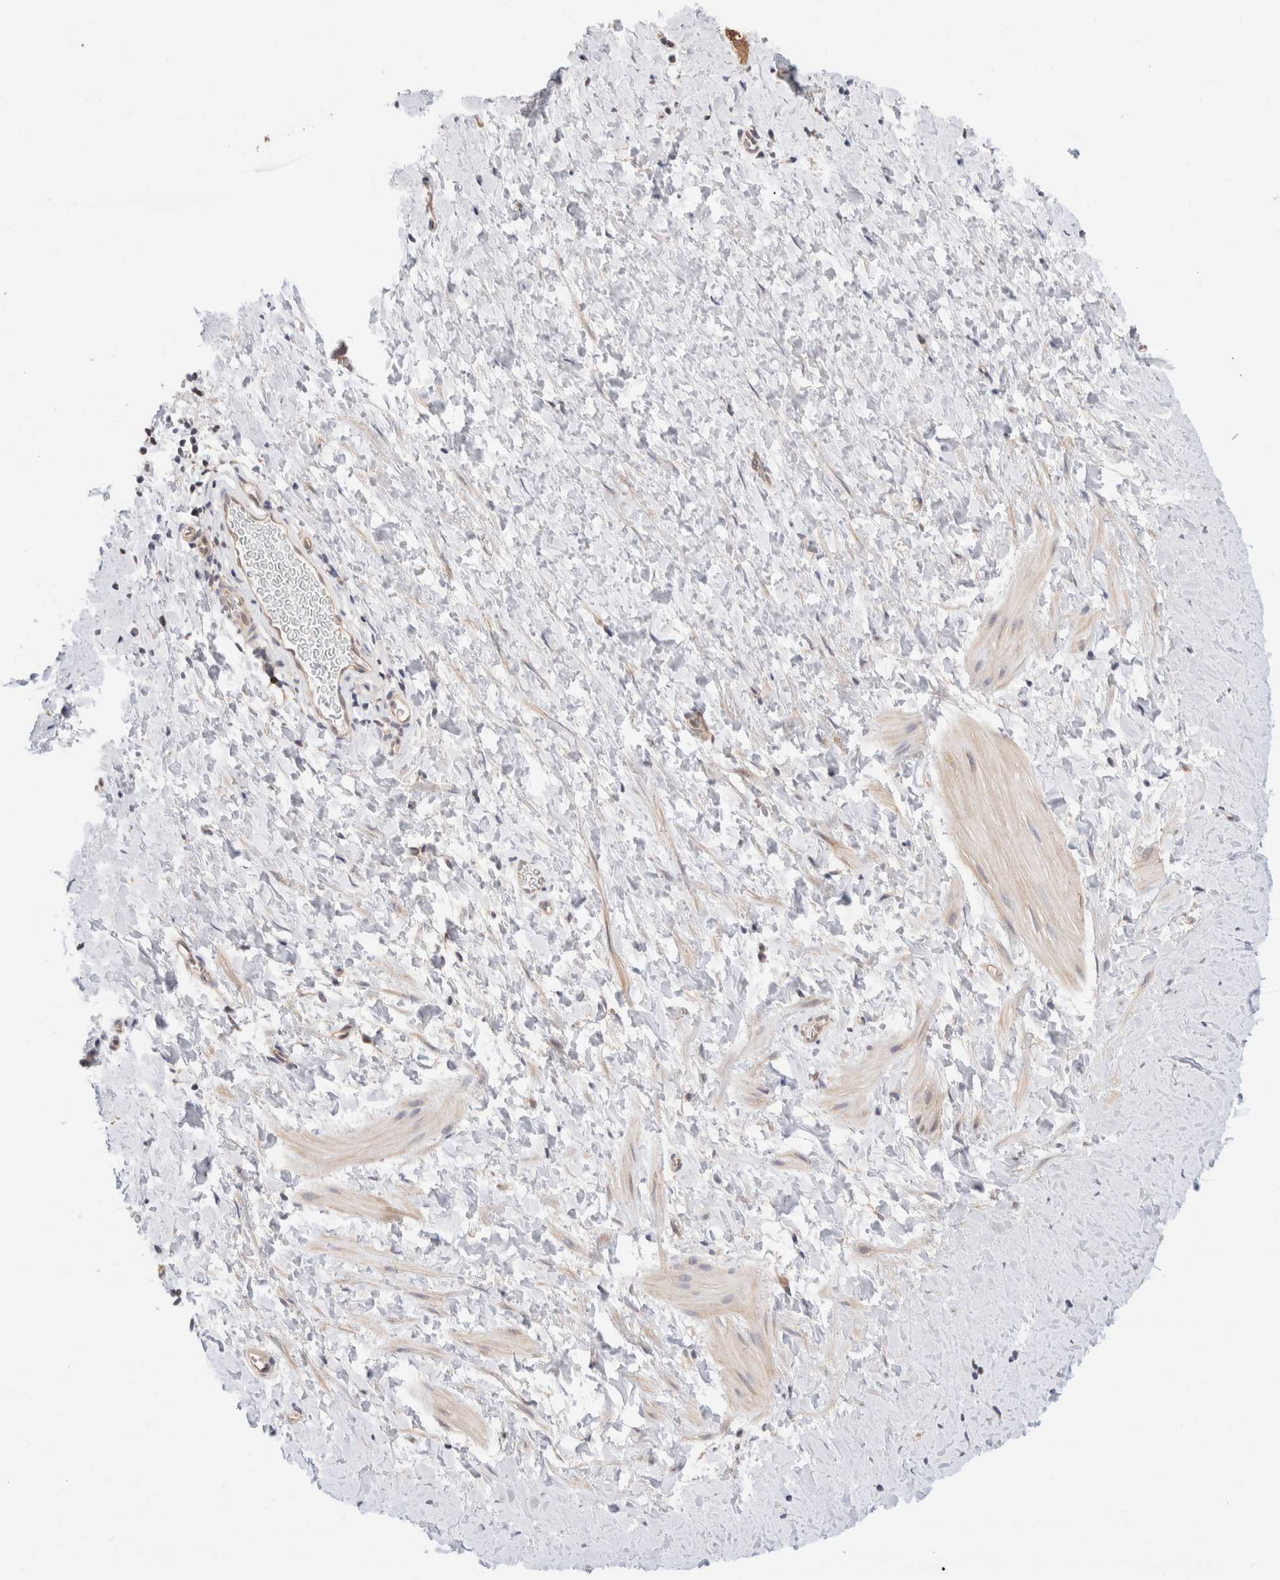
{"staining": {"intensity": "weak", "quantity": "<25%", "location": "cytoplasmic/membranous"}, "tissue": "smooth muscle", "cell_type": "Smooth muscle cells", "image_type": "normal", "snomed": [{"axis": "morphology", "description": "Normal tissue, NOS"}, {"axis": "topography", "description": "Smooth muscle"}], "caption": "This is an immunohistochemistry histopathology image of unremarkable smooth muscle. There is no positivity in smooth muscle cells.", "gene": "C17orf97", "patient": {"sex": "male", "age": 16}}